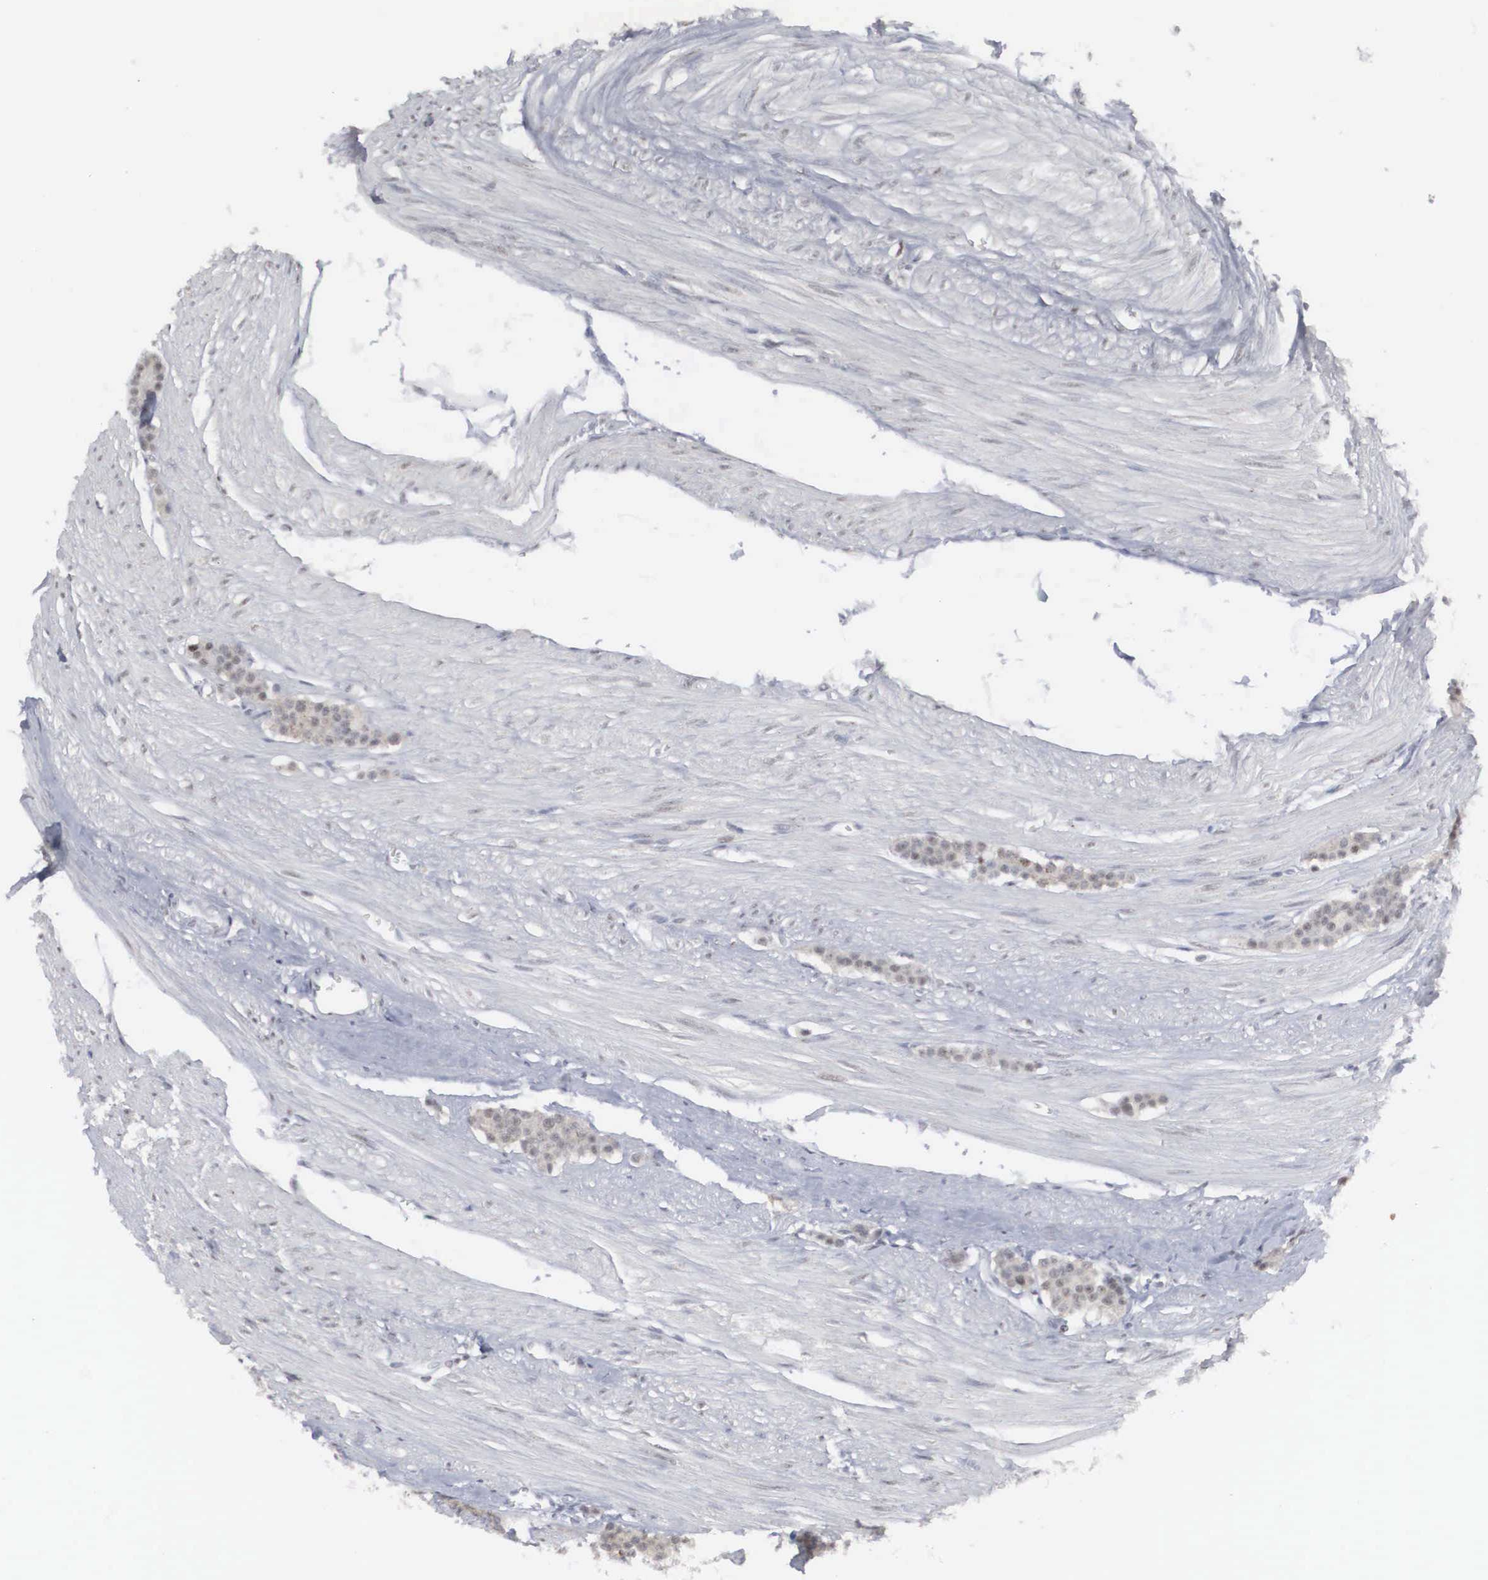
{"staining": {"intensity": "weak", "quantity": "25%-75%", "location": "nuclear"}, "tissue": "carcinoid", "cell_type": "Tumor cells", "image_type": "cancer", "snomed": [{"axis": "morphology", "description": "Carcinoid, malignant, NOS"}, {"axis": "topography", "description": "Small intestine"}], "caption": "This is a histology image of immunohistochemistry staining of carcinoid (malignant), which shows weak expression in the nuclear of tumor cells.", "gene": "AUTS2", "patient": {"sex": "male", "age": 60}}